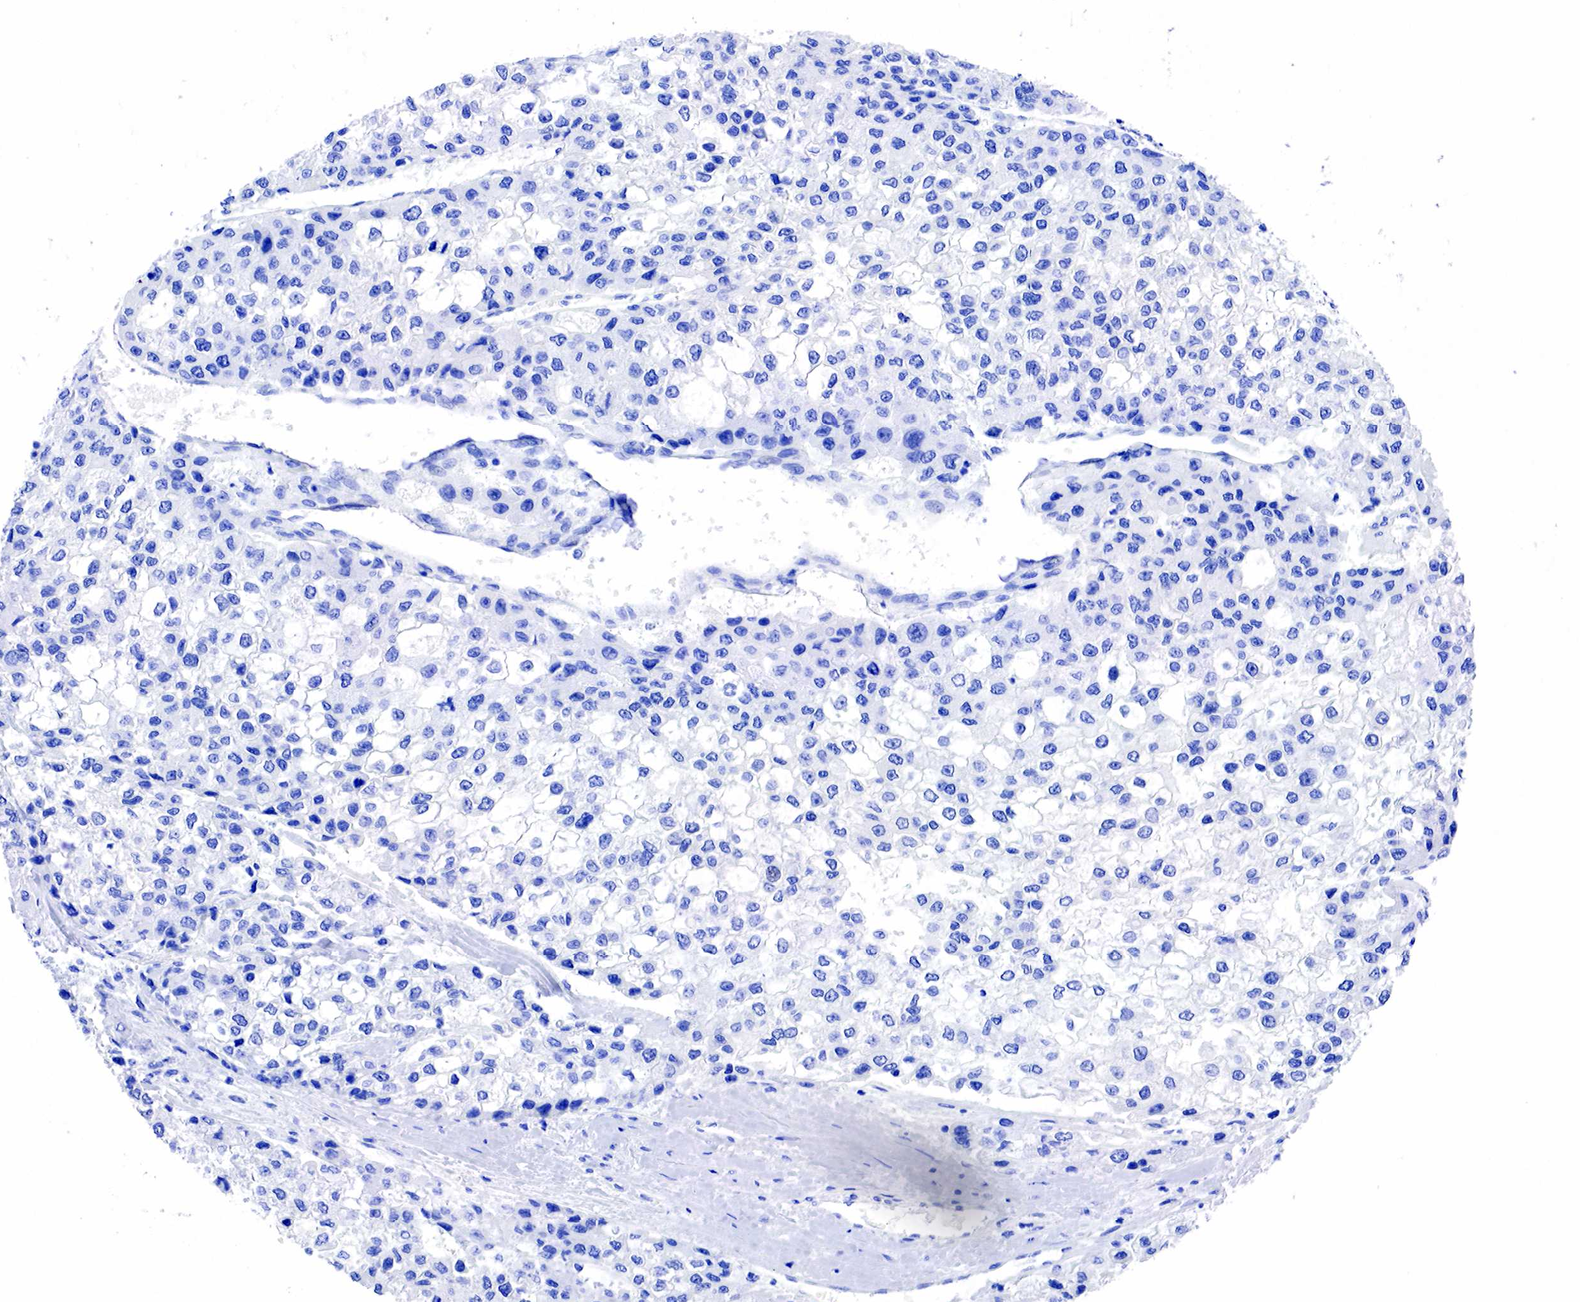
{"staining": {"intensity": "negative", "quantity": "none", "location": "none"}, "tissue": "liver cancer", "cell_type": "Tumor cells", "image_type": "cancer", "snomed": [{"axis": "morphology", "description": "Carcinoma, Hepatocellular, NOS"}, {"axis": "topography", "description": "Liver"}], "caption": "Tumor cells are negative for protein expression in human hepatocellular carcinoma (liver).", "gene": "KLK3", "patient": {"sex": "female", "age": 66}}